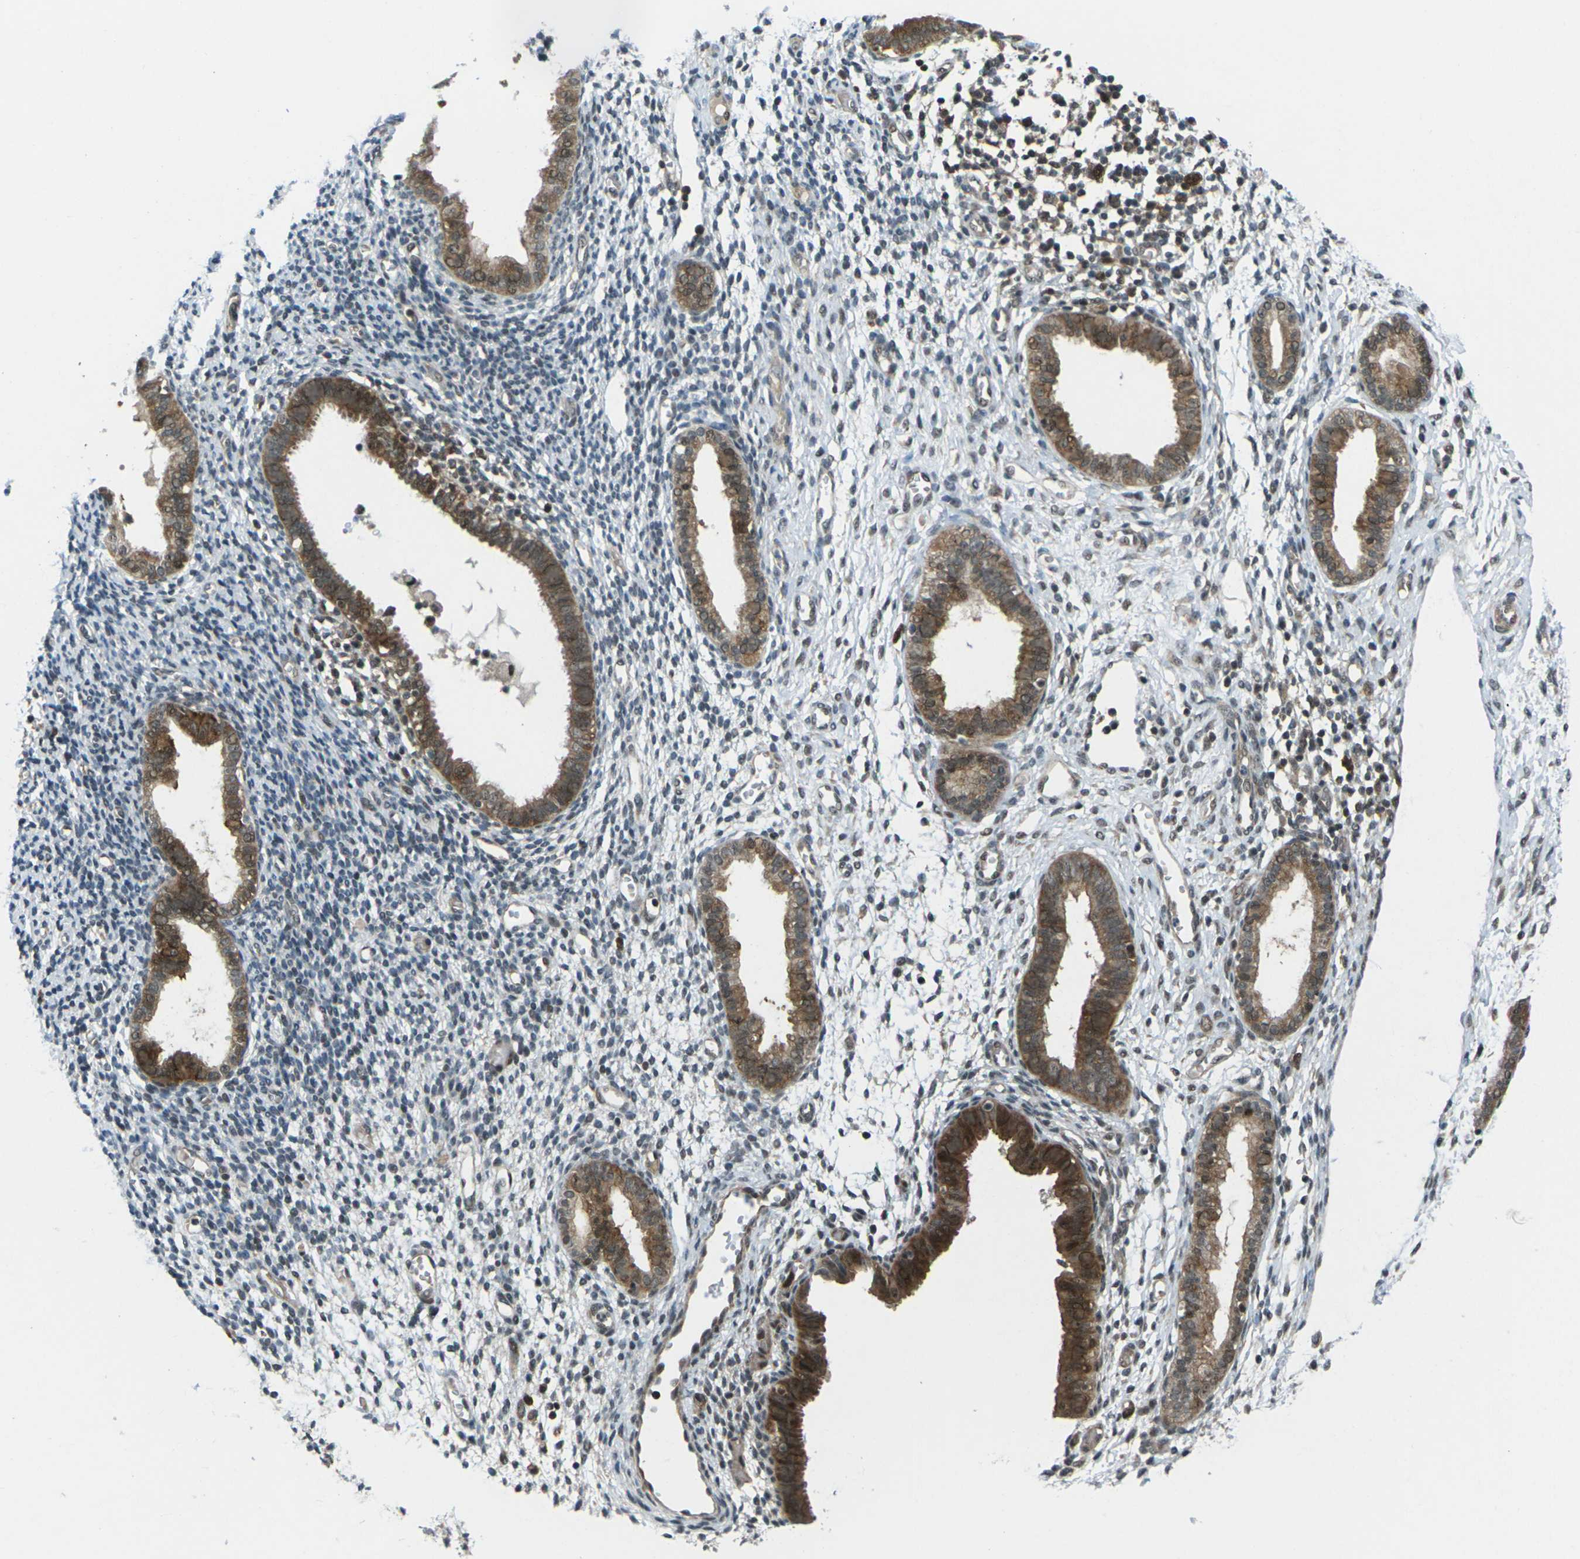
{"staining": {"intensity": "moderate", "quantity": "25%-75%", "location": "nuclear"}, "tissue": "endometrium", "cell_type": "Cells in endometrial stroma", "image_type": "normal", "snomed": [{"axis": "morphology", "description": "Normal tissue, NOS"}, {"axis": "topography", "description": "Endometrium"}], "caption": "DAB immunohistochemical staining of normal human endometrium displays moderate nuclear protein positivity in approximately 25%-75% of cells in endometrial stroma.", "gene": "UBE2S", "patient": {"sex": "female", "age": 61}}